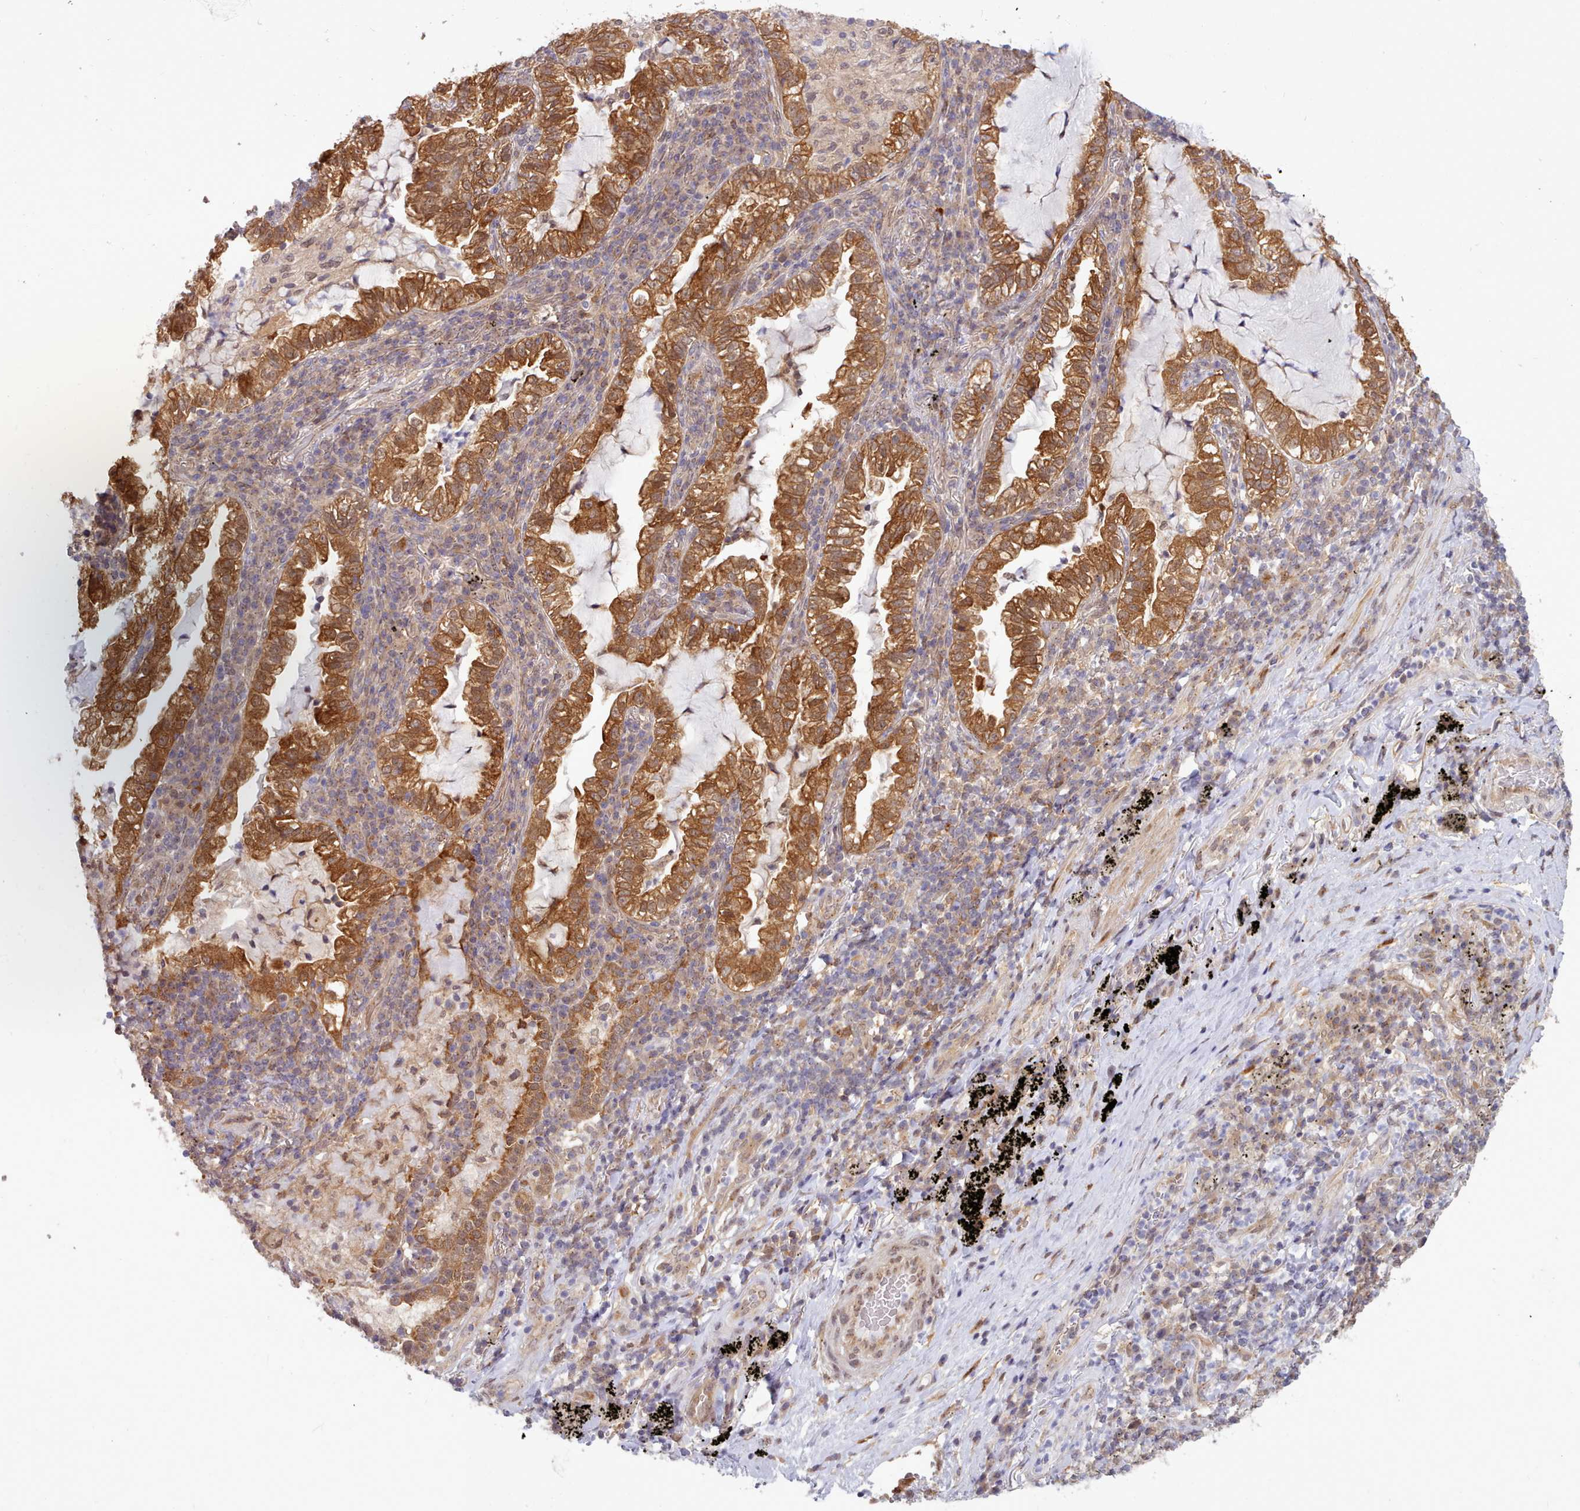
{"staining": {"intensity": "strong", "quantity": ">75%", "location": "cytoplasmic/membranous,nuclear"}, "tissue": "lung cancer", "cell_type": "Tumor cells", "image_type": "cancer", "snomed": [{"axis": "morphology", "description": "Adenocarcinoma, NOS"}, {"axis": "topography", "description": "Lung"}], "caption": "IHC of adenocarcinoma (lung) reveals high levels of strong cytoplasmic/membranous and nuclear staining in approximately >75% of tumor cells.", "gene": "CES3", "patient": {"sex": "female", "age": 73}}